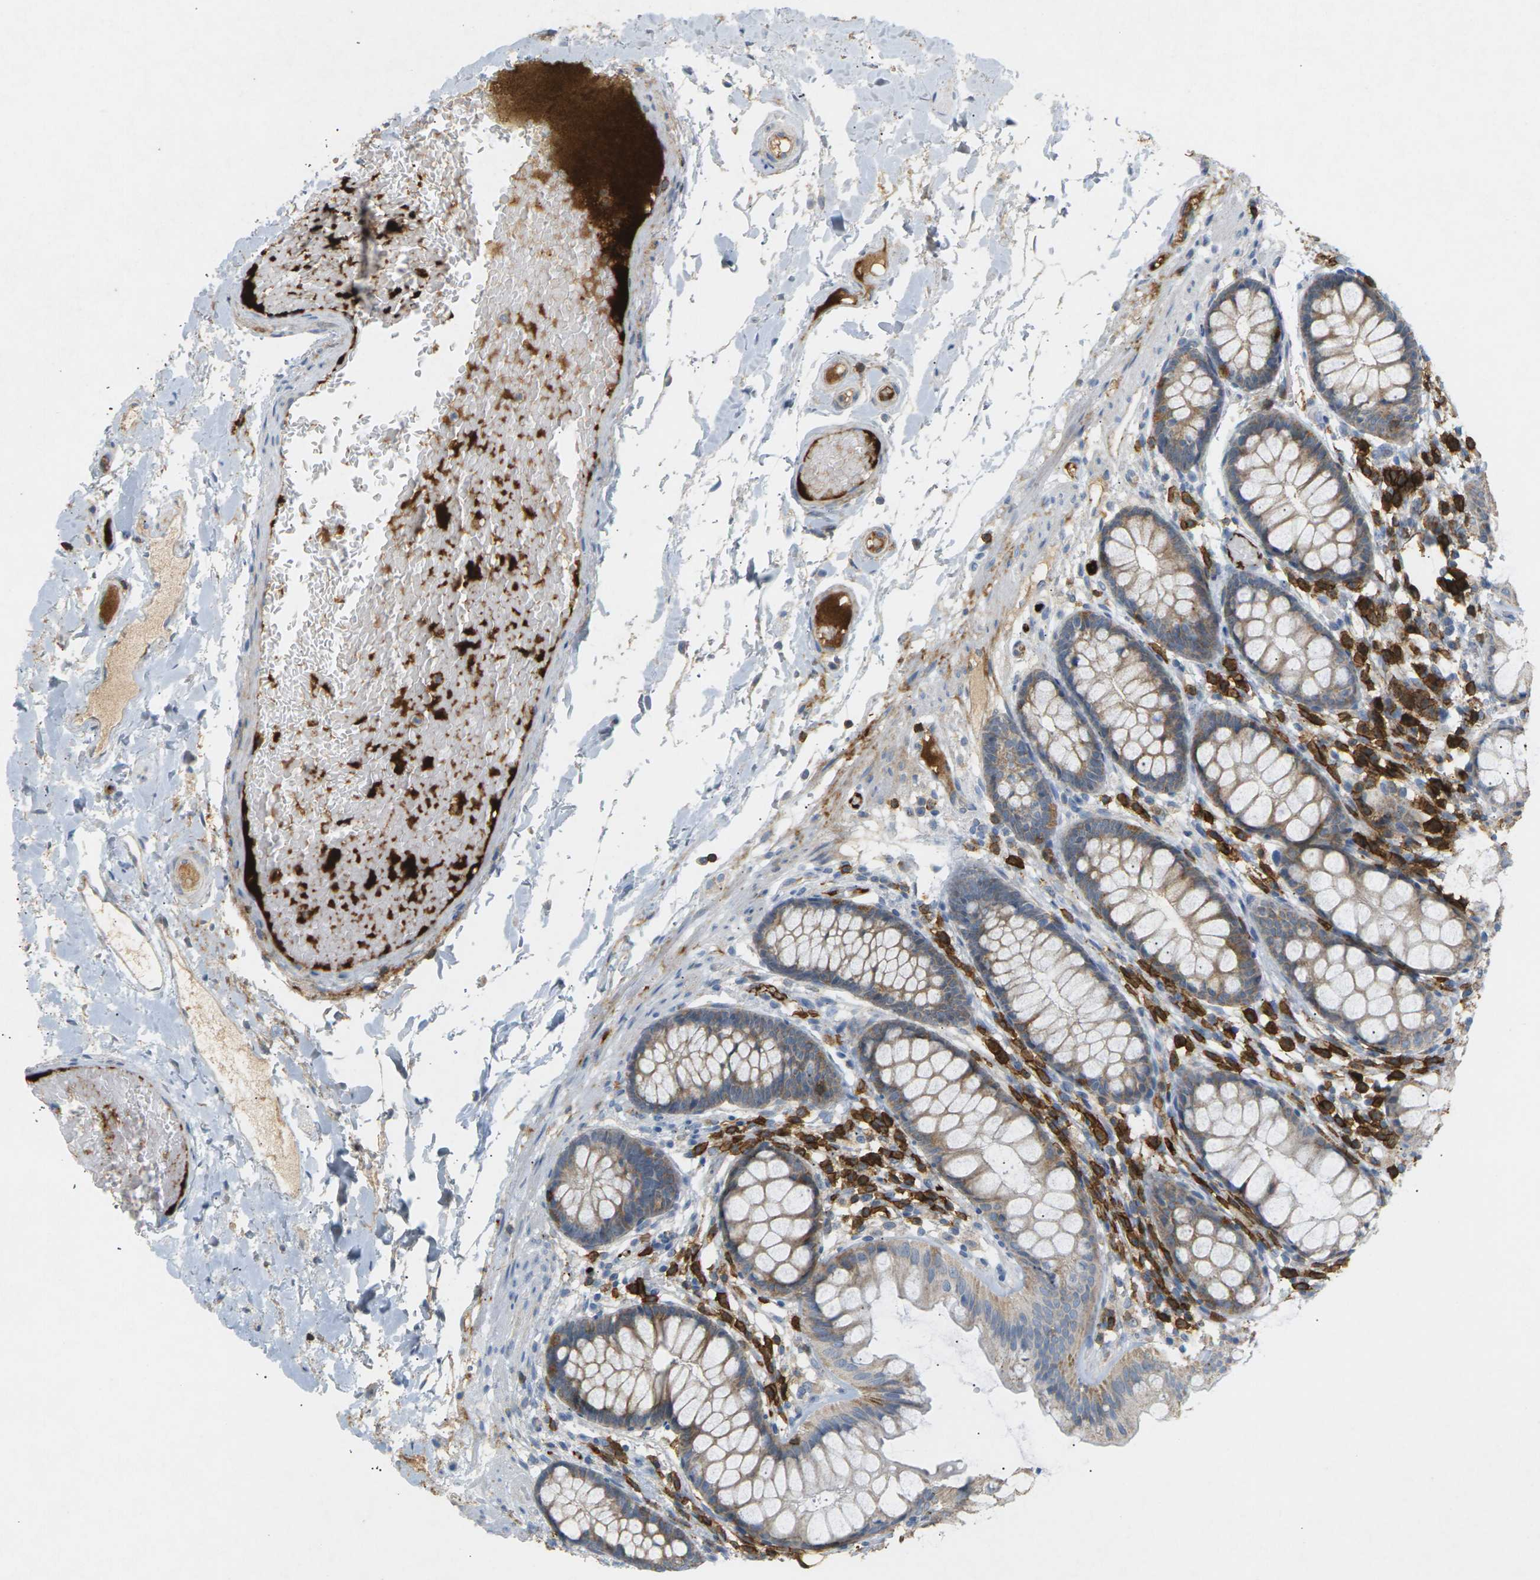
{"staining": {"intensity": "moderate", "quantity": ">75%", "location": "cytoplasmic/membranous"}, "tissue": "colon", "cell_type": "Endothelial cells", "image_type": "normal", "snomed": [{"axis": "morphology", "description": "Normal tissue, NOS"}, {"axis": "topography", "description": "Colon"}], "caption": "About >75% of endothelial cells in benign human colon show moderate cytoplasmic/membranous protein expression as visualized by brown immunohistochemical staining.", "gene": "LIME1", "patient": {"sex": "female", "age": 56}}